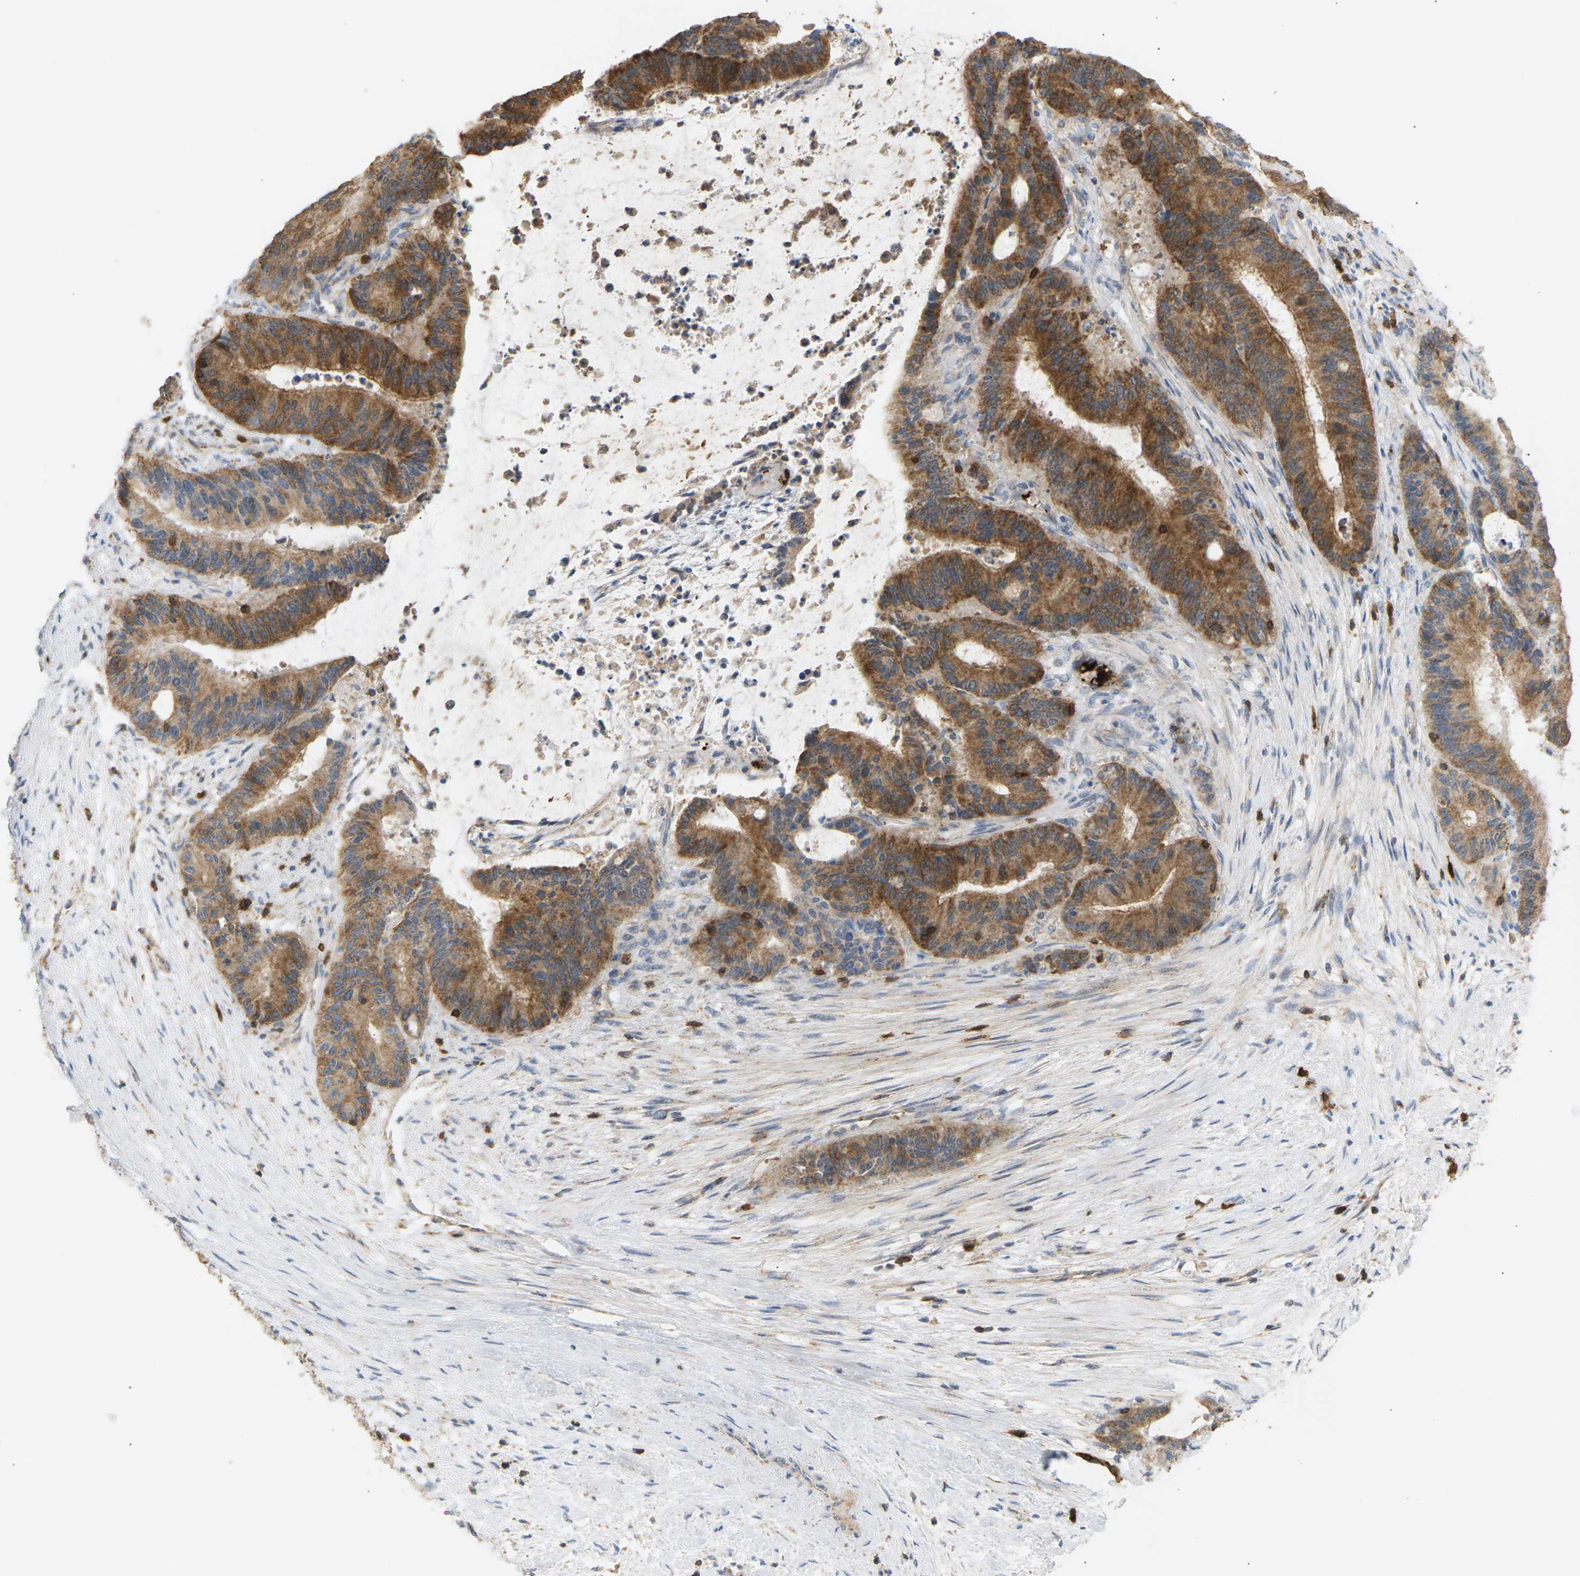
{"staining": {"intensity": "moderate", "quantity": ">75%", "location": "cytoplasmic/membranous"}, "tissue": "liver cancer", "cell_type": "Tumor cells", "image_type": "cancer", "snomed": [{"axis": "morphology", "description": "Cholangiocarcinoma"}, {"axis": "topography", "description": "Liver"}], "caption": "Moderate cytoplasmic/membranous staining is appreciated in approximately >75% of tumor cells in cholangiocarcinoma (liver).", "gene": "LIME1", "patient": {"sex": "female", "age": 73}}